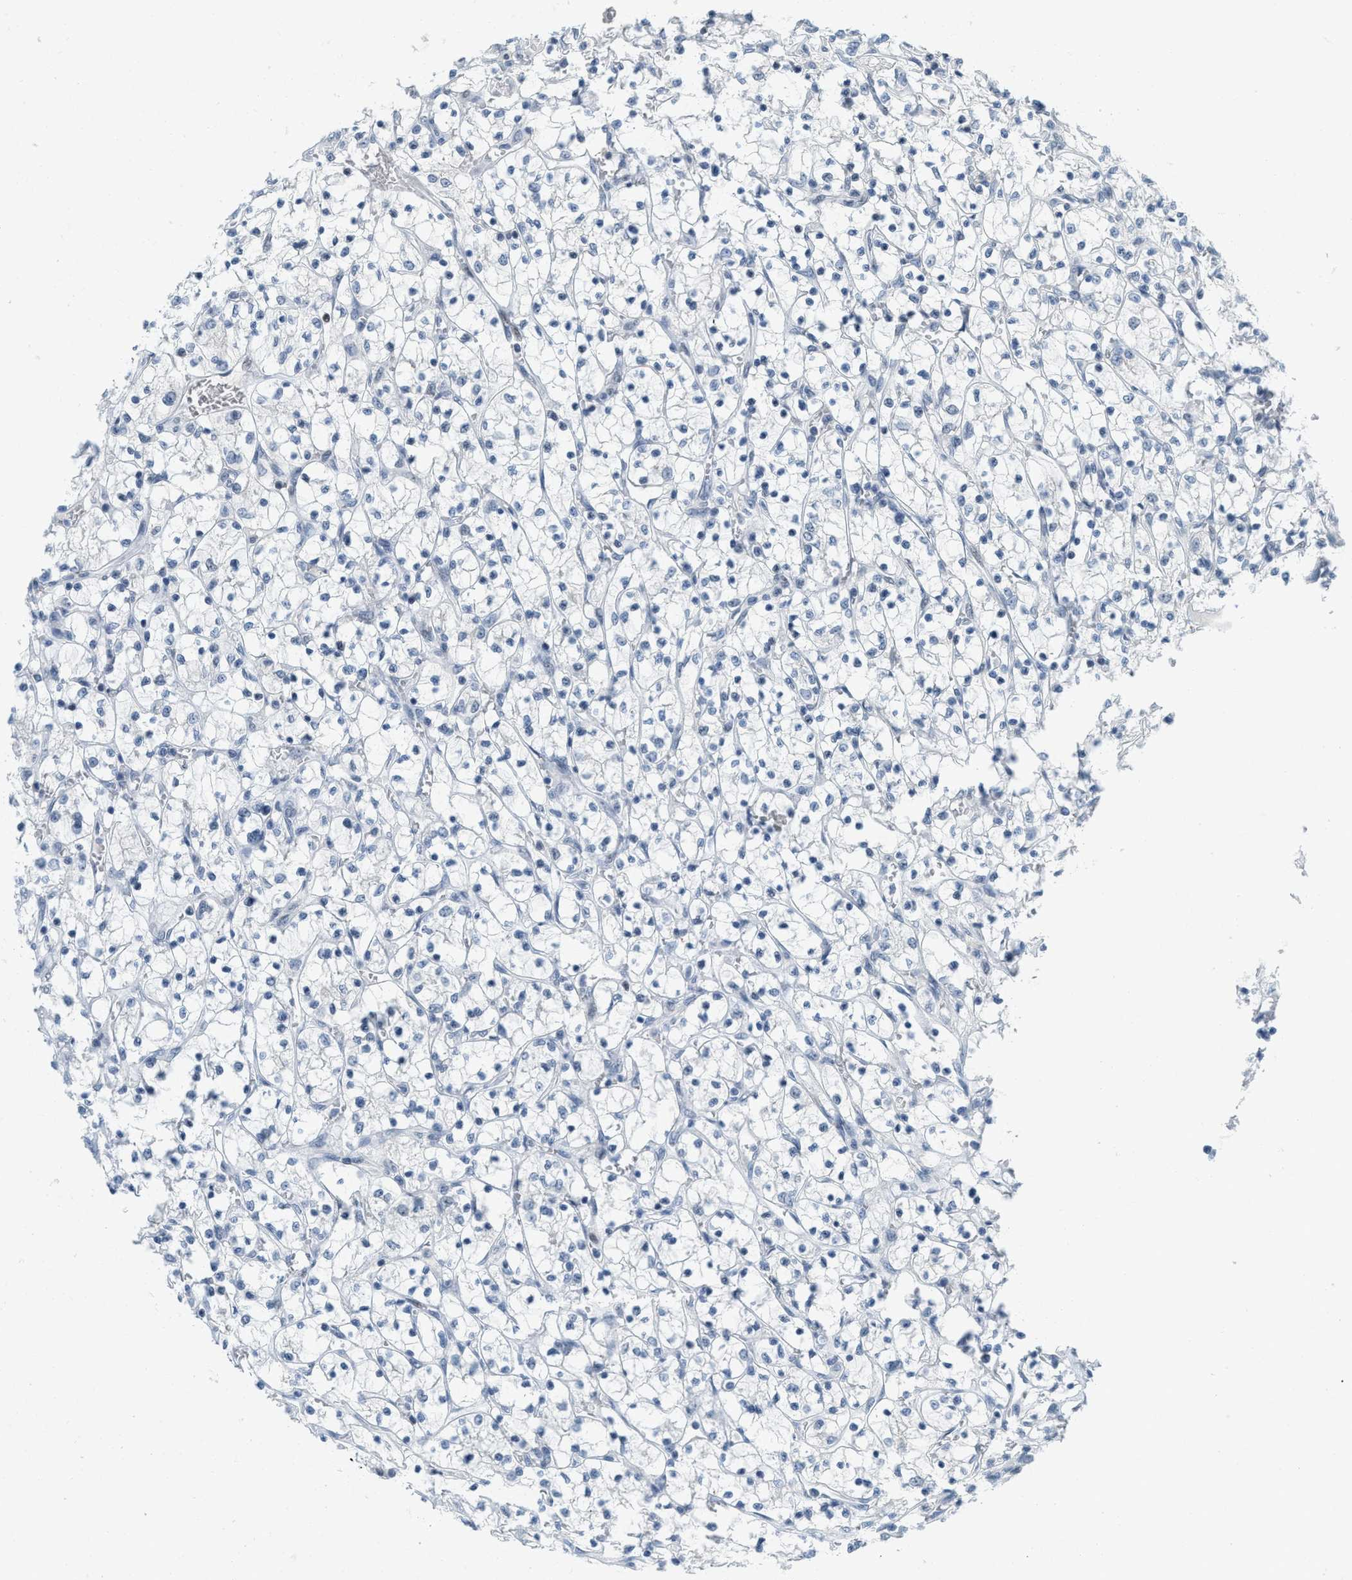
{"staining": {"intensity": "negative", "quantity": "none", "location": "none"}, "tissue": "renal cancer", "cell_type": "Tumor cells", "image_type": "cancer", "snomed": [{"axis": "morphology", "description": "Adenocarcinoma, NOS"}, {"axis": "topography", "description": "Kidney"}], "caption": "There is no significant expression in tumor cells of adenocarcinoma (renal).", "gene": "PBX1", "patient": {"sex": "female", "age": 69}}